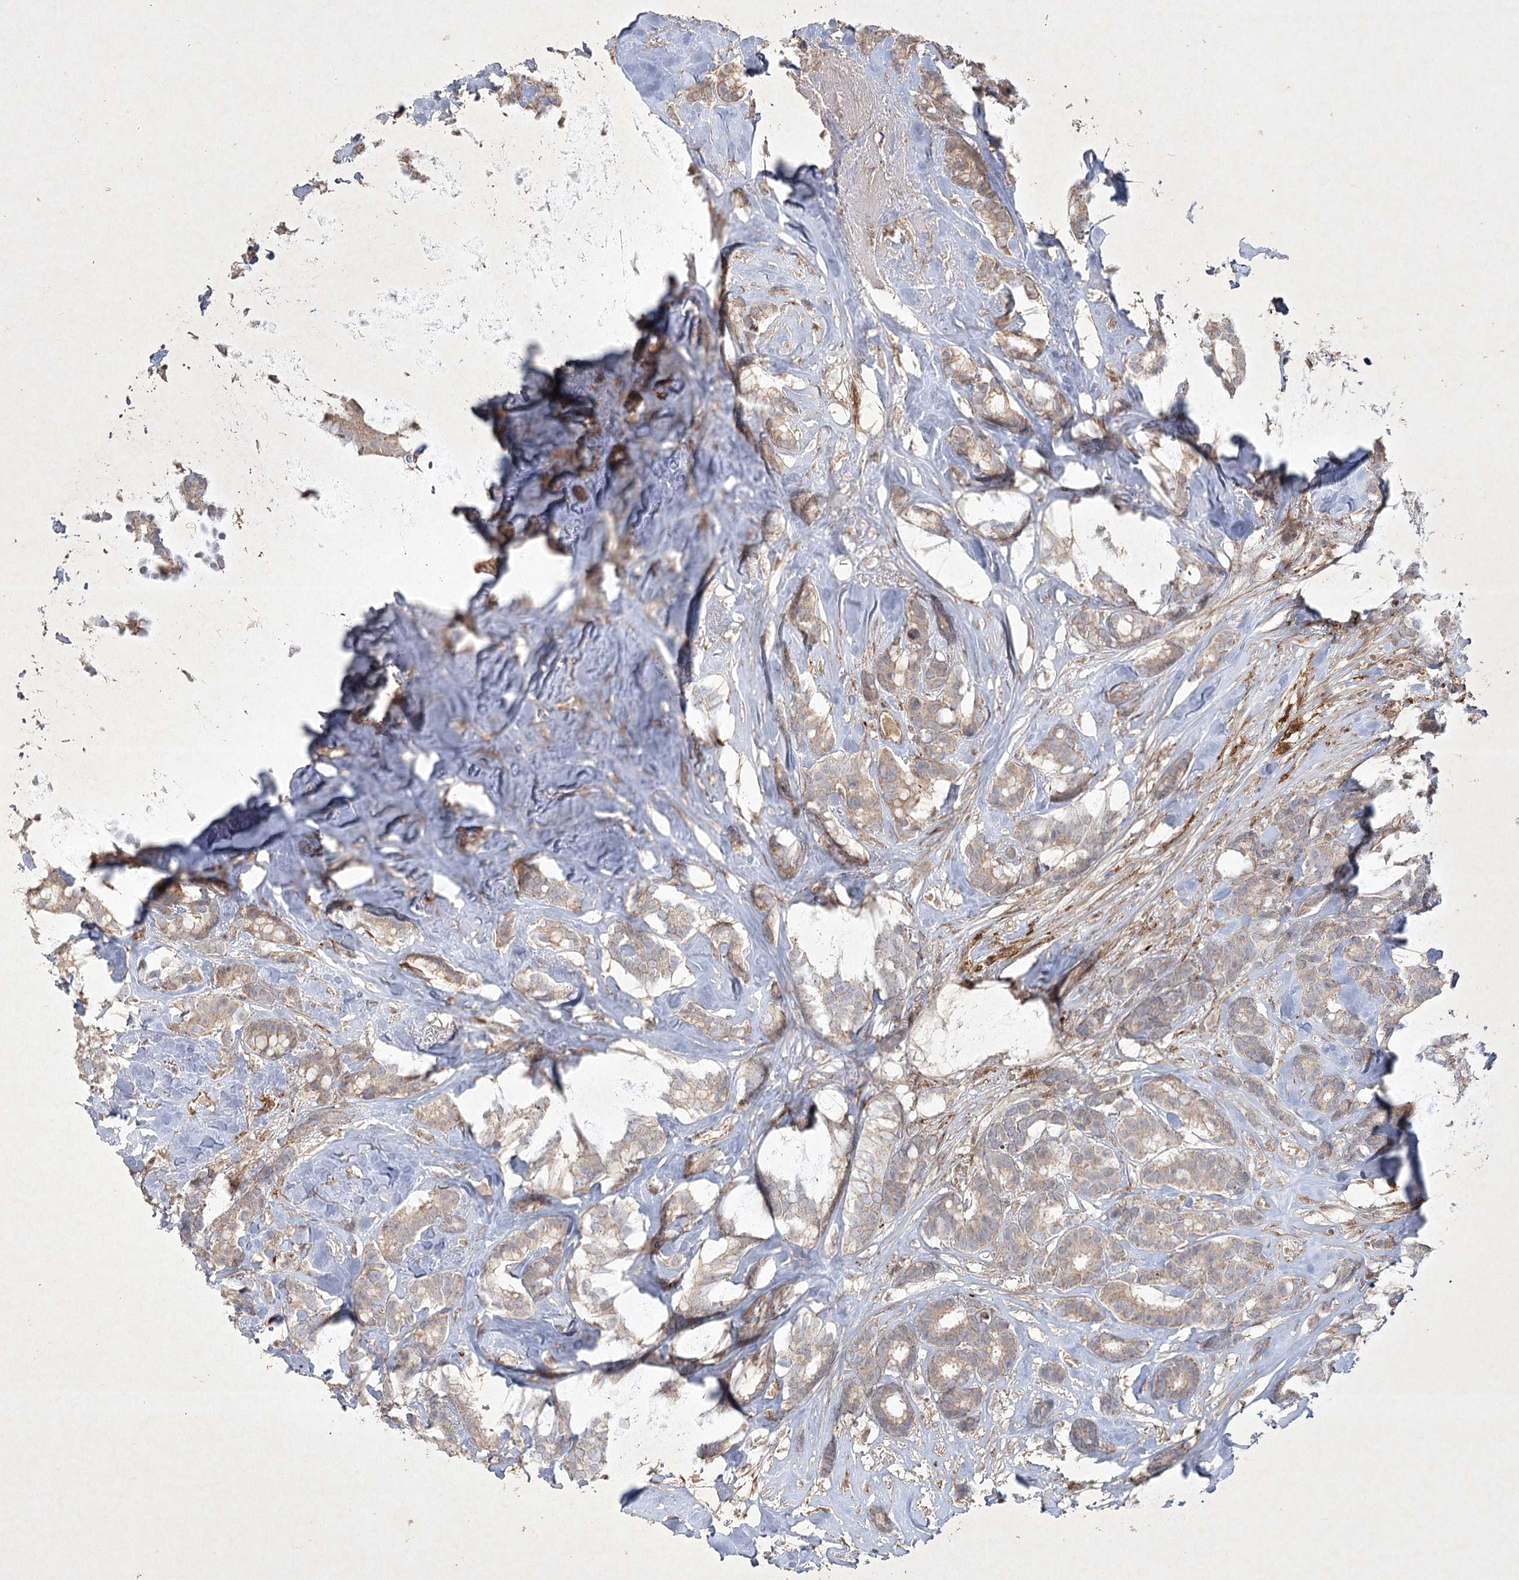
{"staining": {"intensity": "weak", "quantity": "25%-75%", "location": "cytoplasmic/membranous"}, "tissue": "breast cancer", "cell_type": "Tumor cells", "image_type": "cancer", "snomed": [{"axis": "morphology", "description": "Duct carcinoma"}, {"axis": "topography", "description": "Breast"}], "caption": "IHC photomicrograph of human breast cancer stained for a protein (brown), which demonstrates low levels of weak cytoplasmic/membranous staining in about 25%-75% of tumor cells.", "gene": "KBTBD4", "patient": {"sex": "female", "age": 87}}